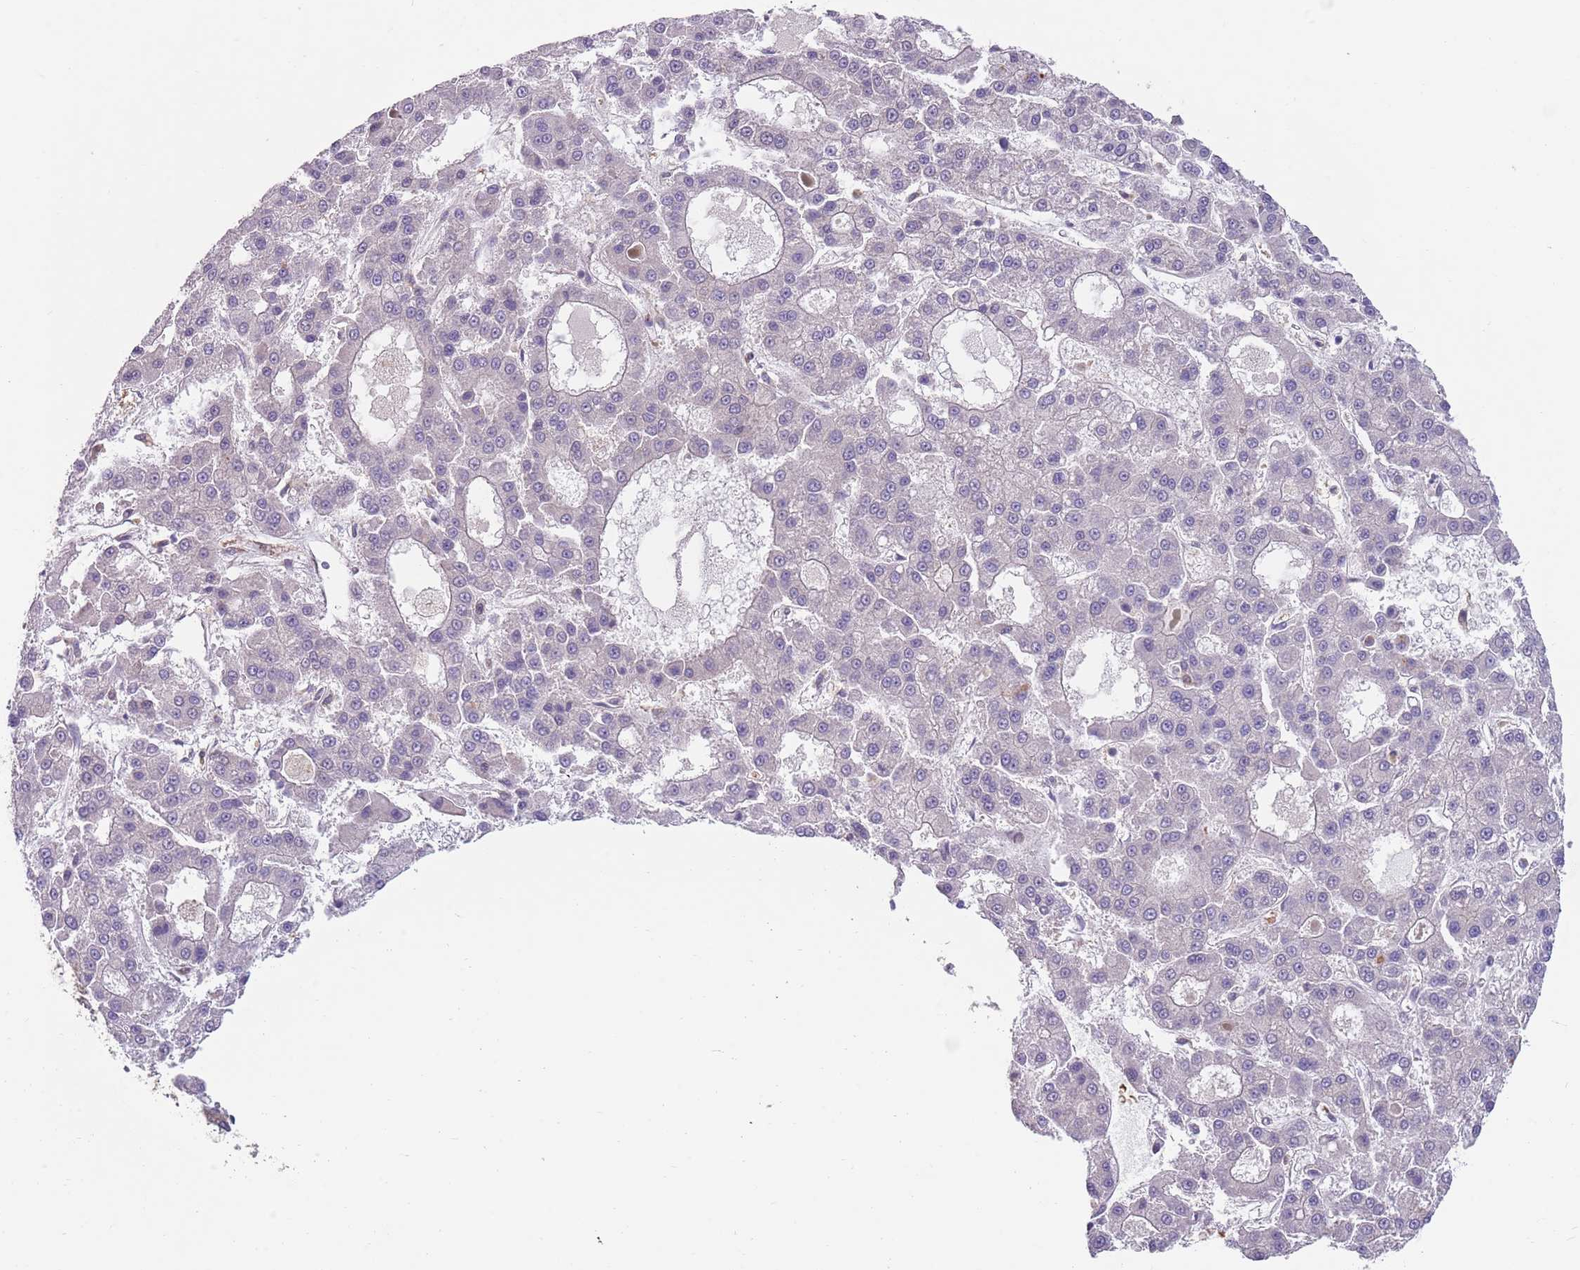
{"staining": {"intensity": "negative", "quantity": "none", "location": "none"}, "tissue": "liver cancer", "cell_type": "Tumor cells", "image_type": "cancer", "snomed": [{"axis": "morphology", "description": "Carcinoma, Hepatocellular, NOS"}, {"axis": "topography", "description": "Liver"}], "caption": "DAB (3,3'-diaminobenzidine) immunohistochemical staining of hepatocellular carcinoma (liver) displays no significant staining in tumor cells.", "gene": "GGA1", "patient": {"sex": "male", "age": 70}}